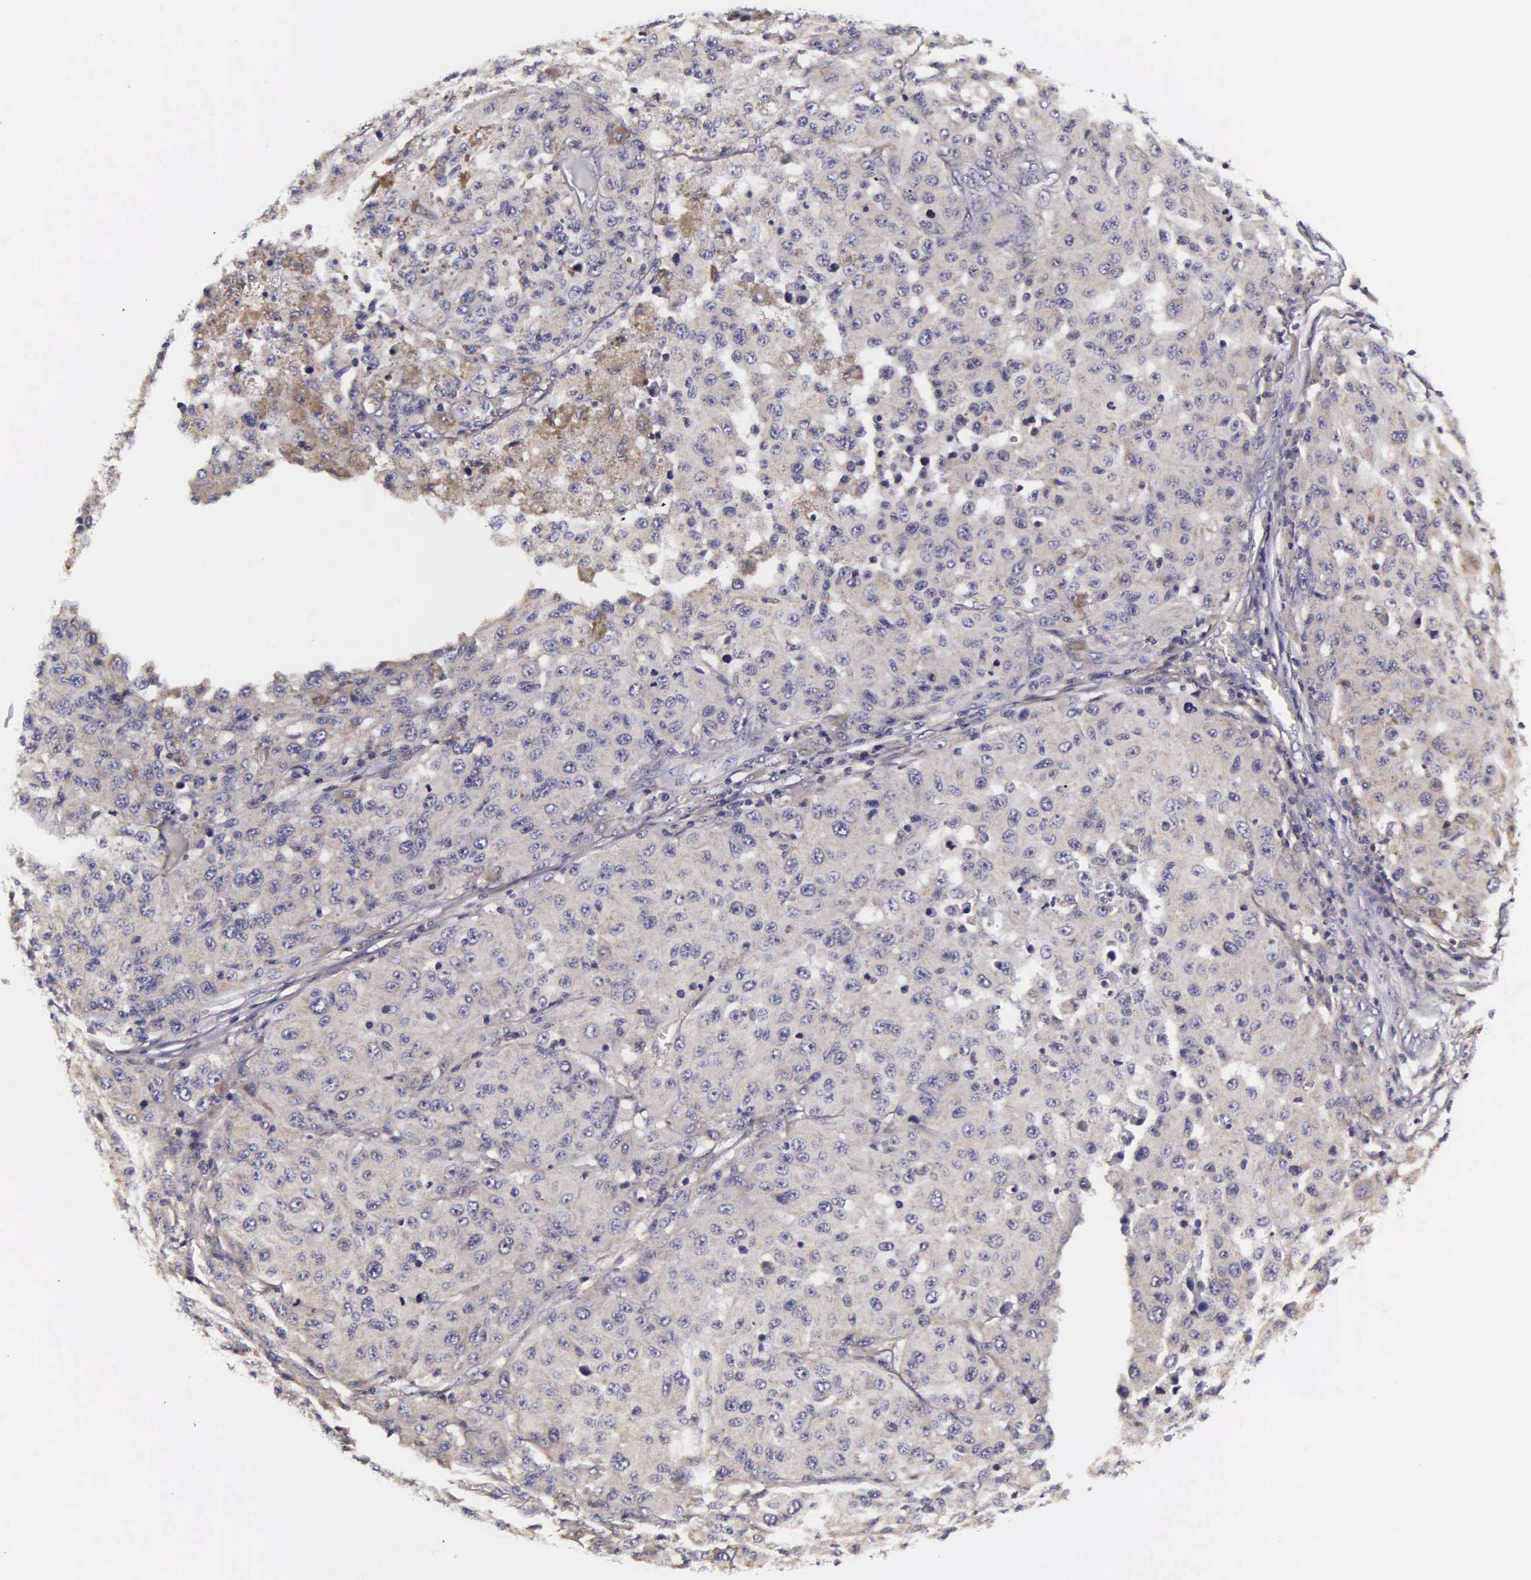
{"staining": {"intensity": "negative", "quantity": "none", "location": "none"}, "tissue": "melanoma", "cell_type": "Tumor cells", "image_type": "cancer", "snomed": [{"axis": "morphology", "description": "Malignant melanoma, NOS"}, {"axis": "topography", "description": "Skin"}], "caption": "Immunohistochemical staining of human melanoma demonstrates no significant expression in tumor cells.", "gene": "PSMA3", "patient": {"sex": "female", "age": 77}}